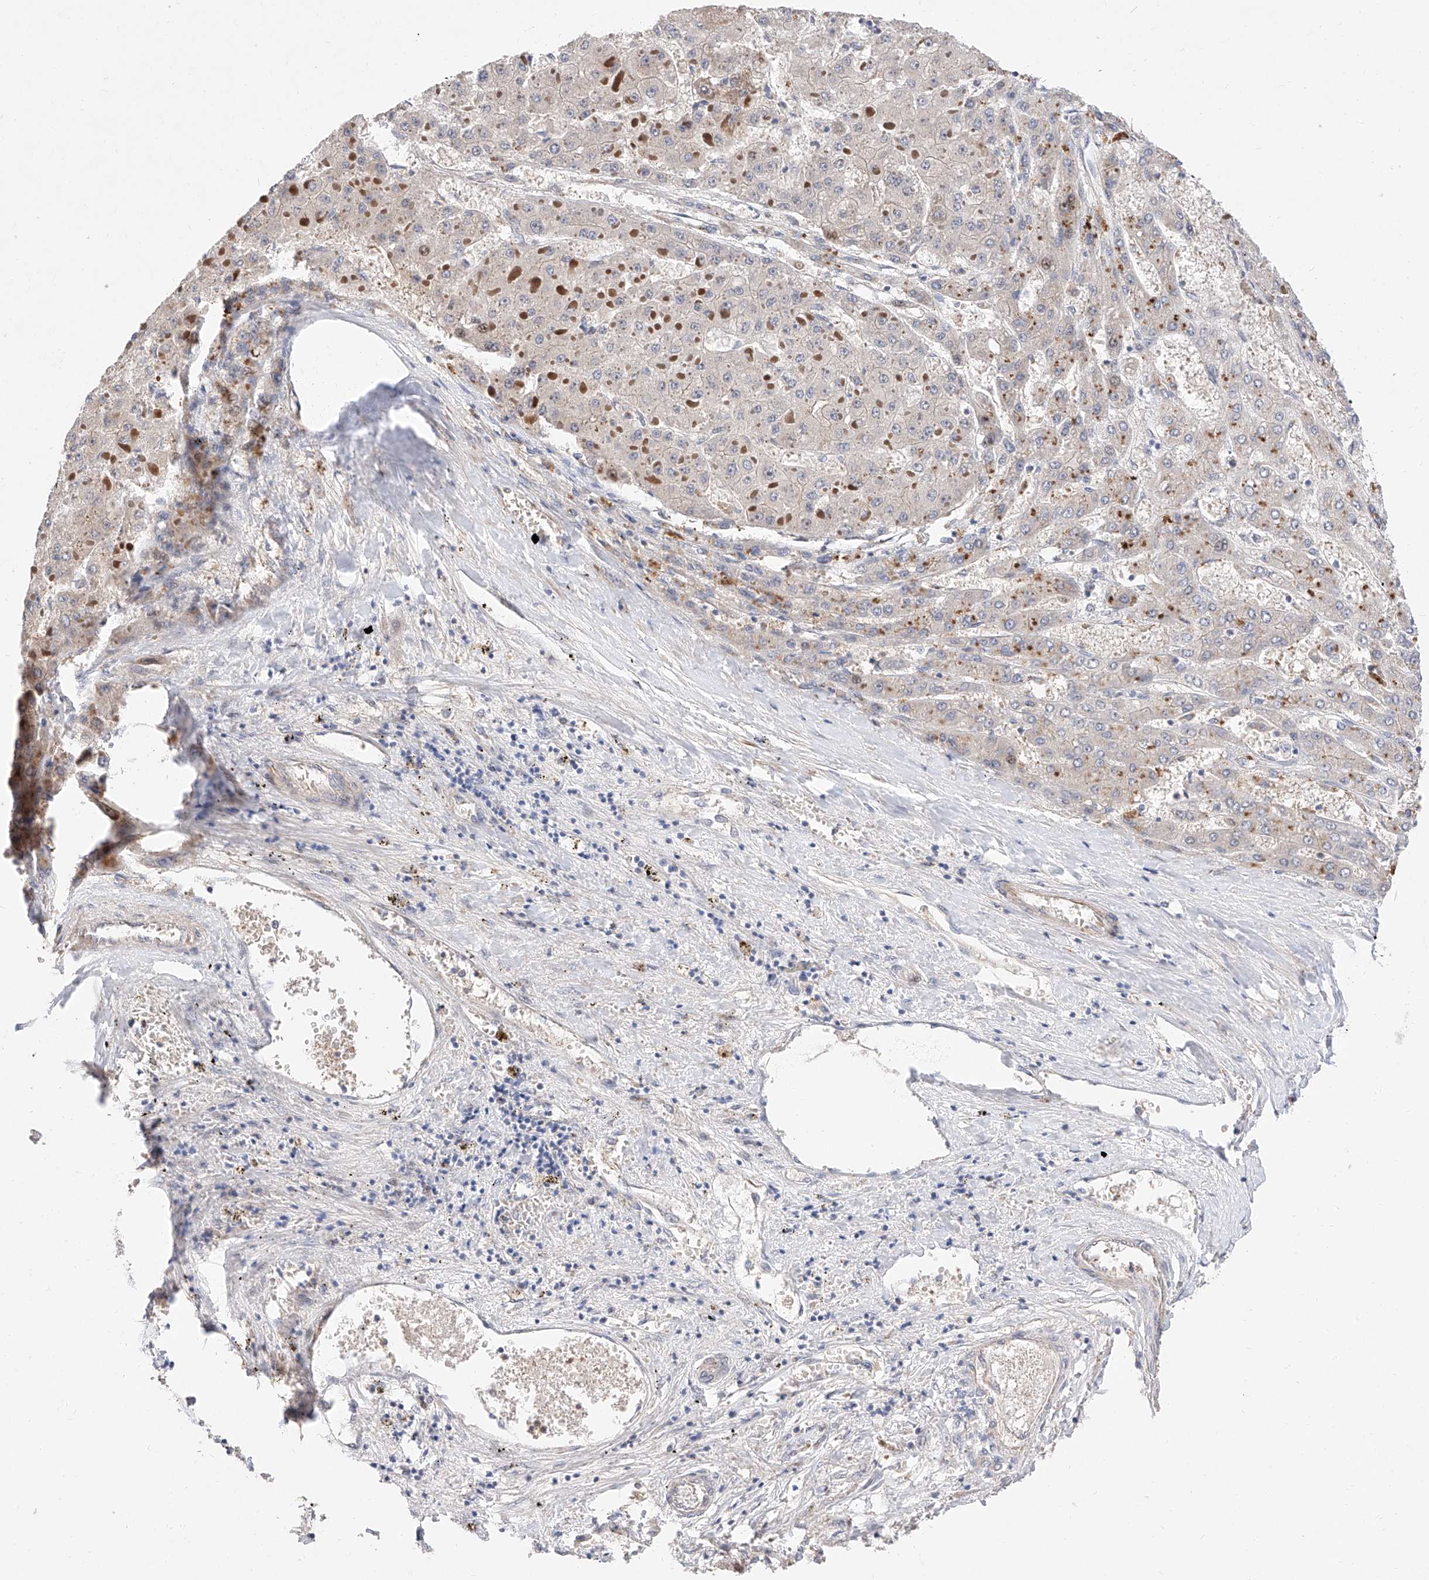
{"staining": {"intensity": "negative", "quantity": "none", "location": "none"}, "tissue": "liver cancer", "cell_type": "Tumor cells", "image_type": "cancer", "snomed": [{"axis": "morphology", "description": "Carcinoma, Hepatocellular, NOS"}, {"axis": "topography", "description": "Liver"}], "caption": "Histopathology image shows no protein staining in tumor cells of hepatocellular carcinoma (liver) tissue.", "gene": "FUCA2", "patient": {"sex": "female", "age": 73}}